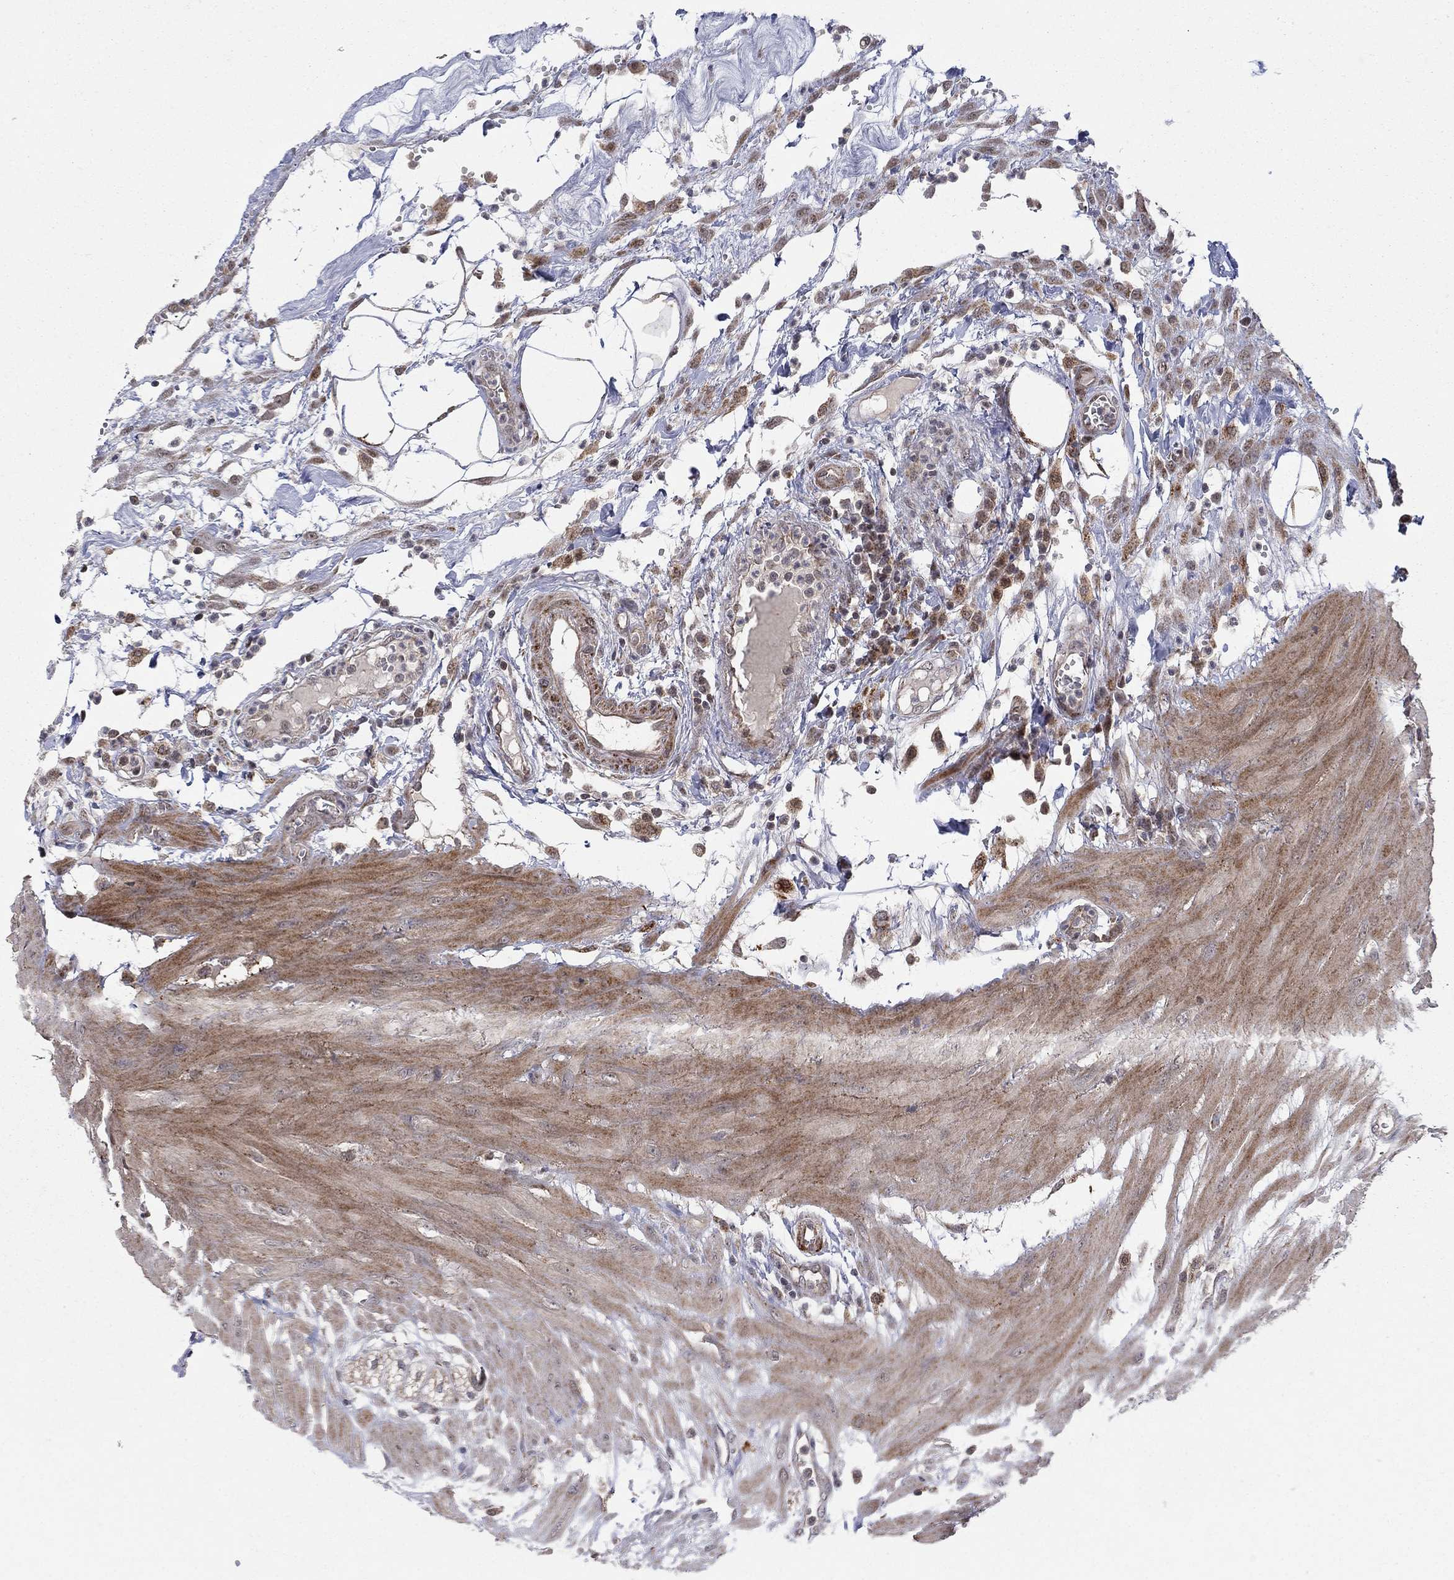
{"staining": {"intensity": "negative", "quantity": "none", "location": "none"}, "tissue": "colon", "cell_type": "Endothelial cells", "image_type": "normal", "snomed": [{"axis": "morphology", "description": "Normal tissue, NOS"}, {"axis": "morphology", "description": "Adenocarcinoma, NOS"}, {"axis": "topography", "description": "Colon"}], "caption": "High magnification brightfield microscopy of normal colon stained with DAB (brown) and counterstained with hematoxylin (blue): endothelial cells show no significant staining. (Immunohistochemistry (ihc), brightfield microscopy, high magnification).", "gene": "ZNF395", "patient": {"sex": "male", "age": 65}}